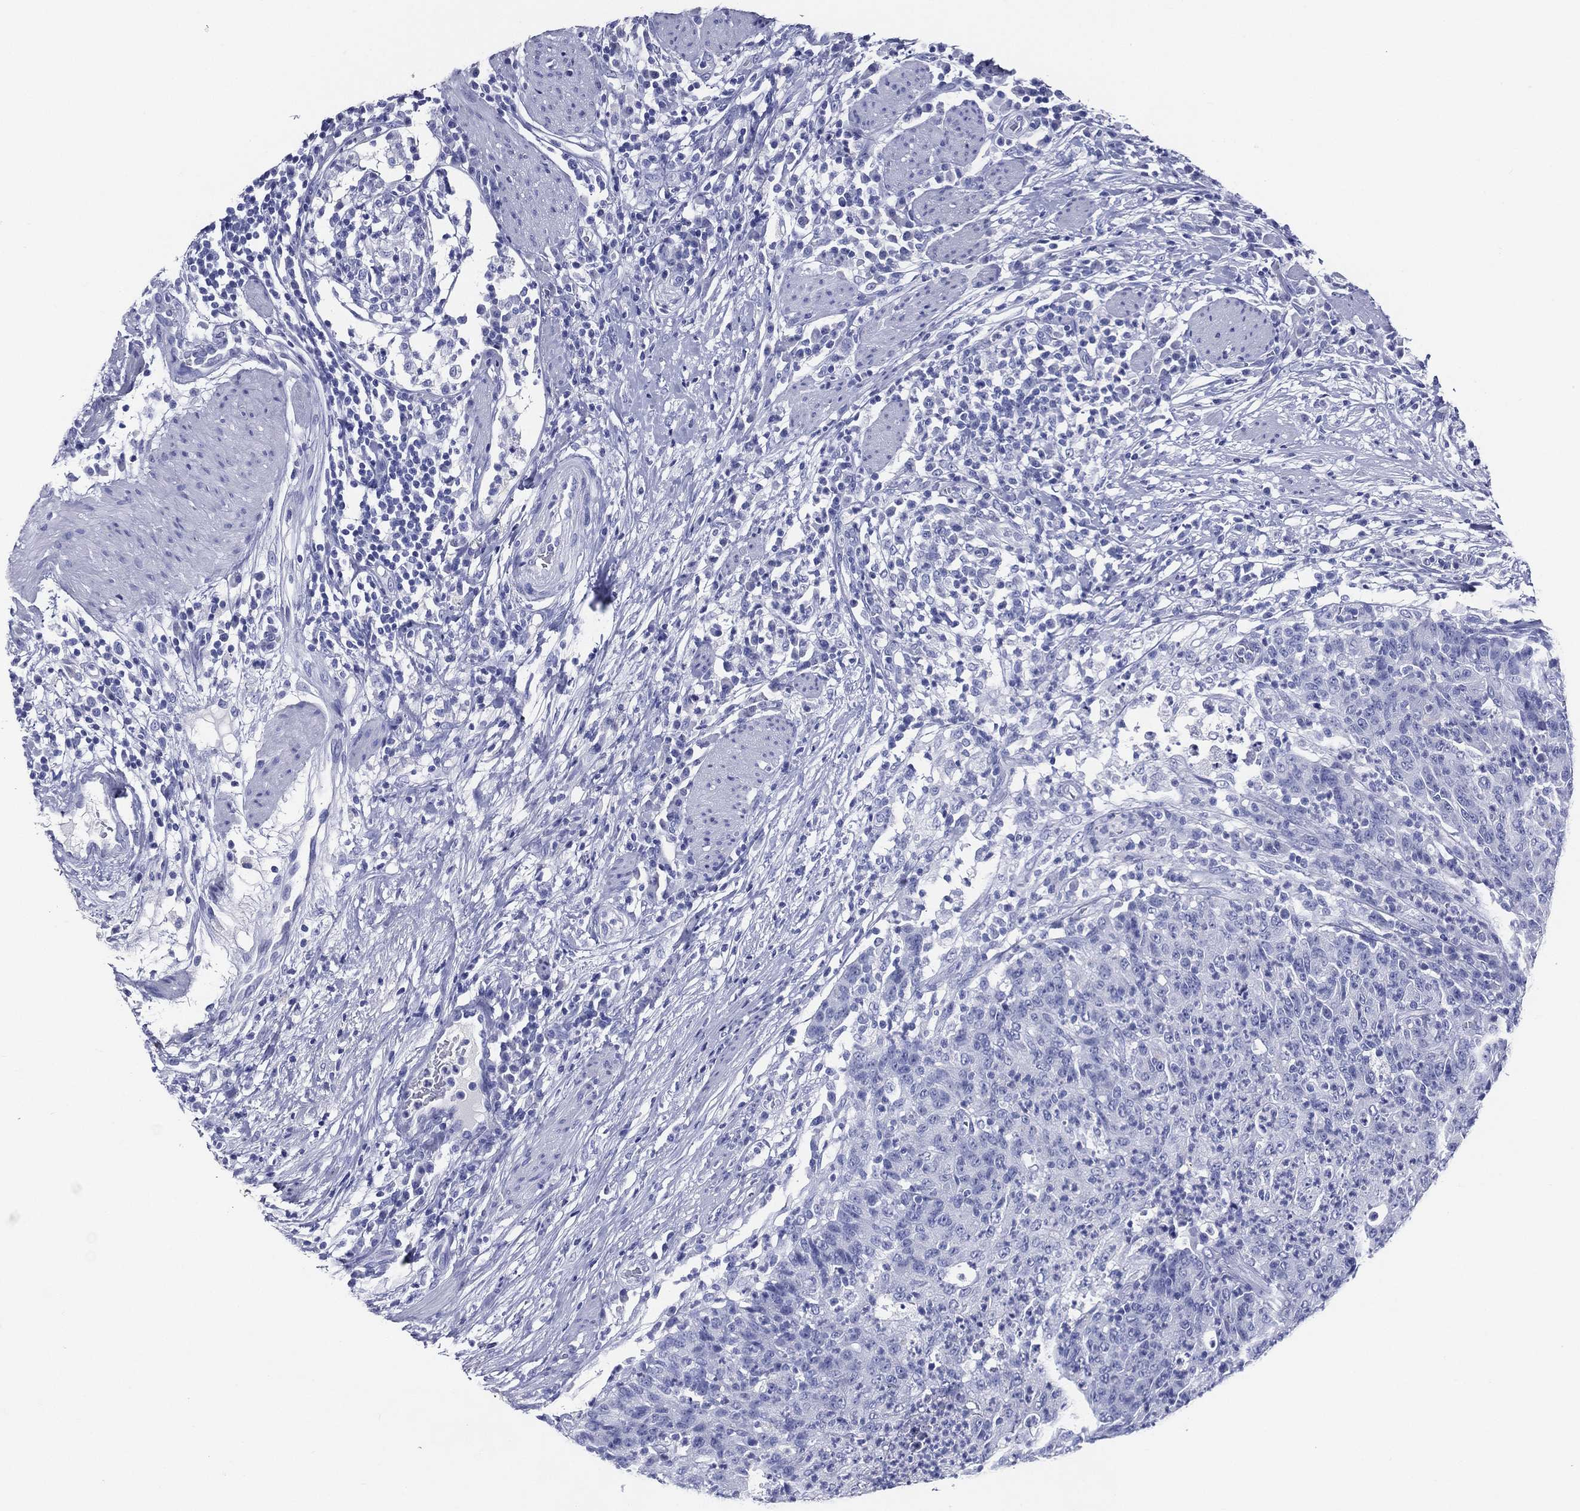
{"staining": {"intensity": "negative", "quantity": "none", "location": "none"}, "tissue": "colorectal cancer", "cell_type": "Tumor cells", "image_type": "cancer", "snomed": [{"axis": "morphology", "description": "Adenocarcinoma, NOS"}, {"axis": "topography", "description": "Colon"}], "caption": "The image reveals no significant positivity in tumor cells of colorectal adenocarcinoma.", "gene": "ACE2", "patient": {"sex": "male", "age": 70}}